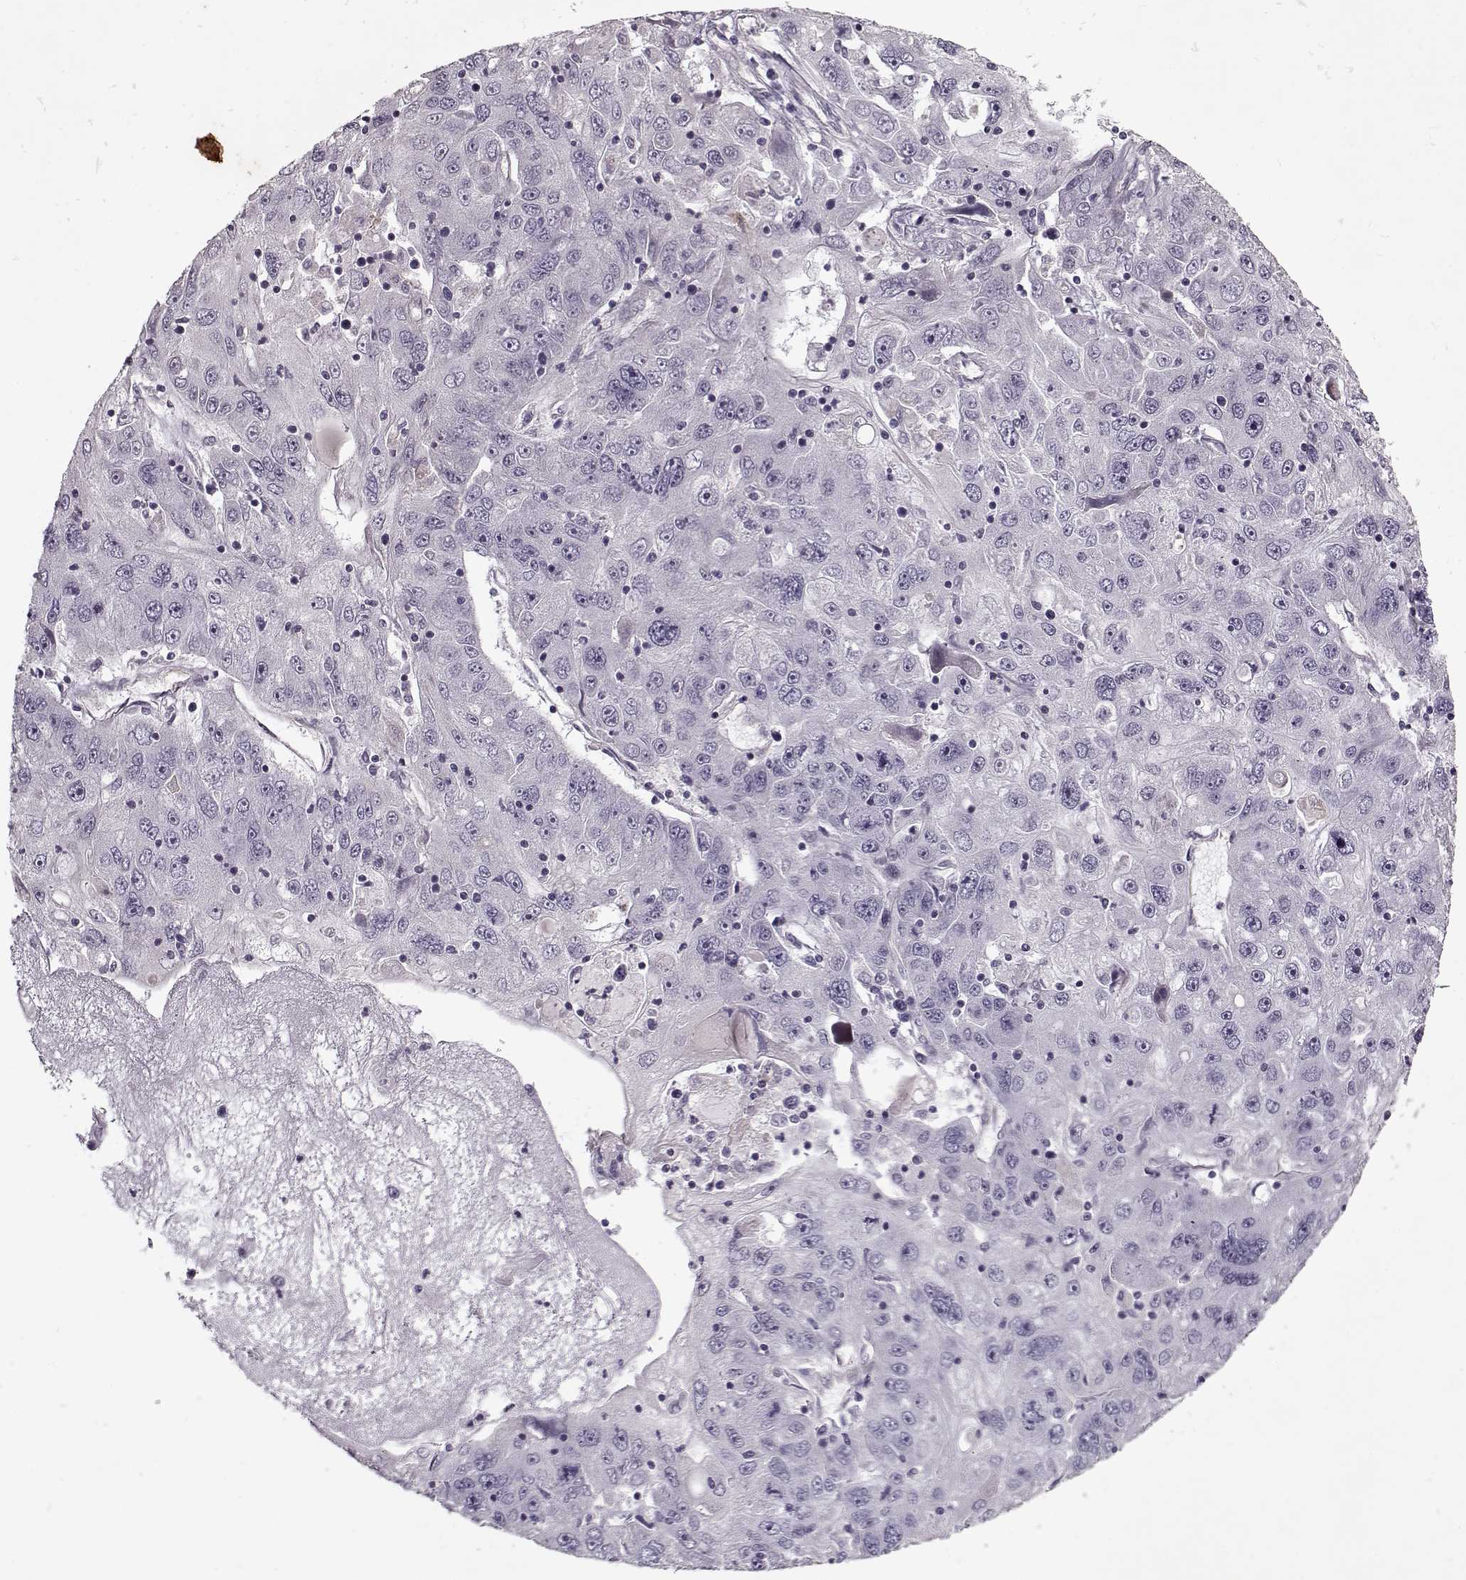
{"staining": {"intensity": "negative", "quantity": "none", "location": "none"}, "tissue": "stomach cancer", "cell_type": "Tumor cells", "image_type": "cancer", "snomed": [{"axis": "morphology", "description": "Adenocarcinoma, NOS"}, {"axis": "topography", "description": "Stomach"}], "caption": "IHC image of neoplastic tissue: human adenocarcinoma (stomach) stained with DAB (3,3'-diaminobenzidine) reveals no significant protein expression in tumor cells. (Stains: DAB (3,3'-diaminobenzidine) IHC with hematoxylin counter stain, Microscopy: brightfield microscopy at high magnification).", "gene": "KRT9", "patient": {"sex": "male", "age": 56}}